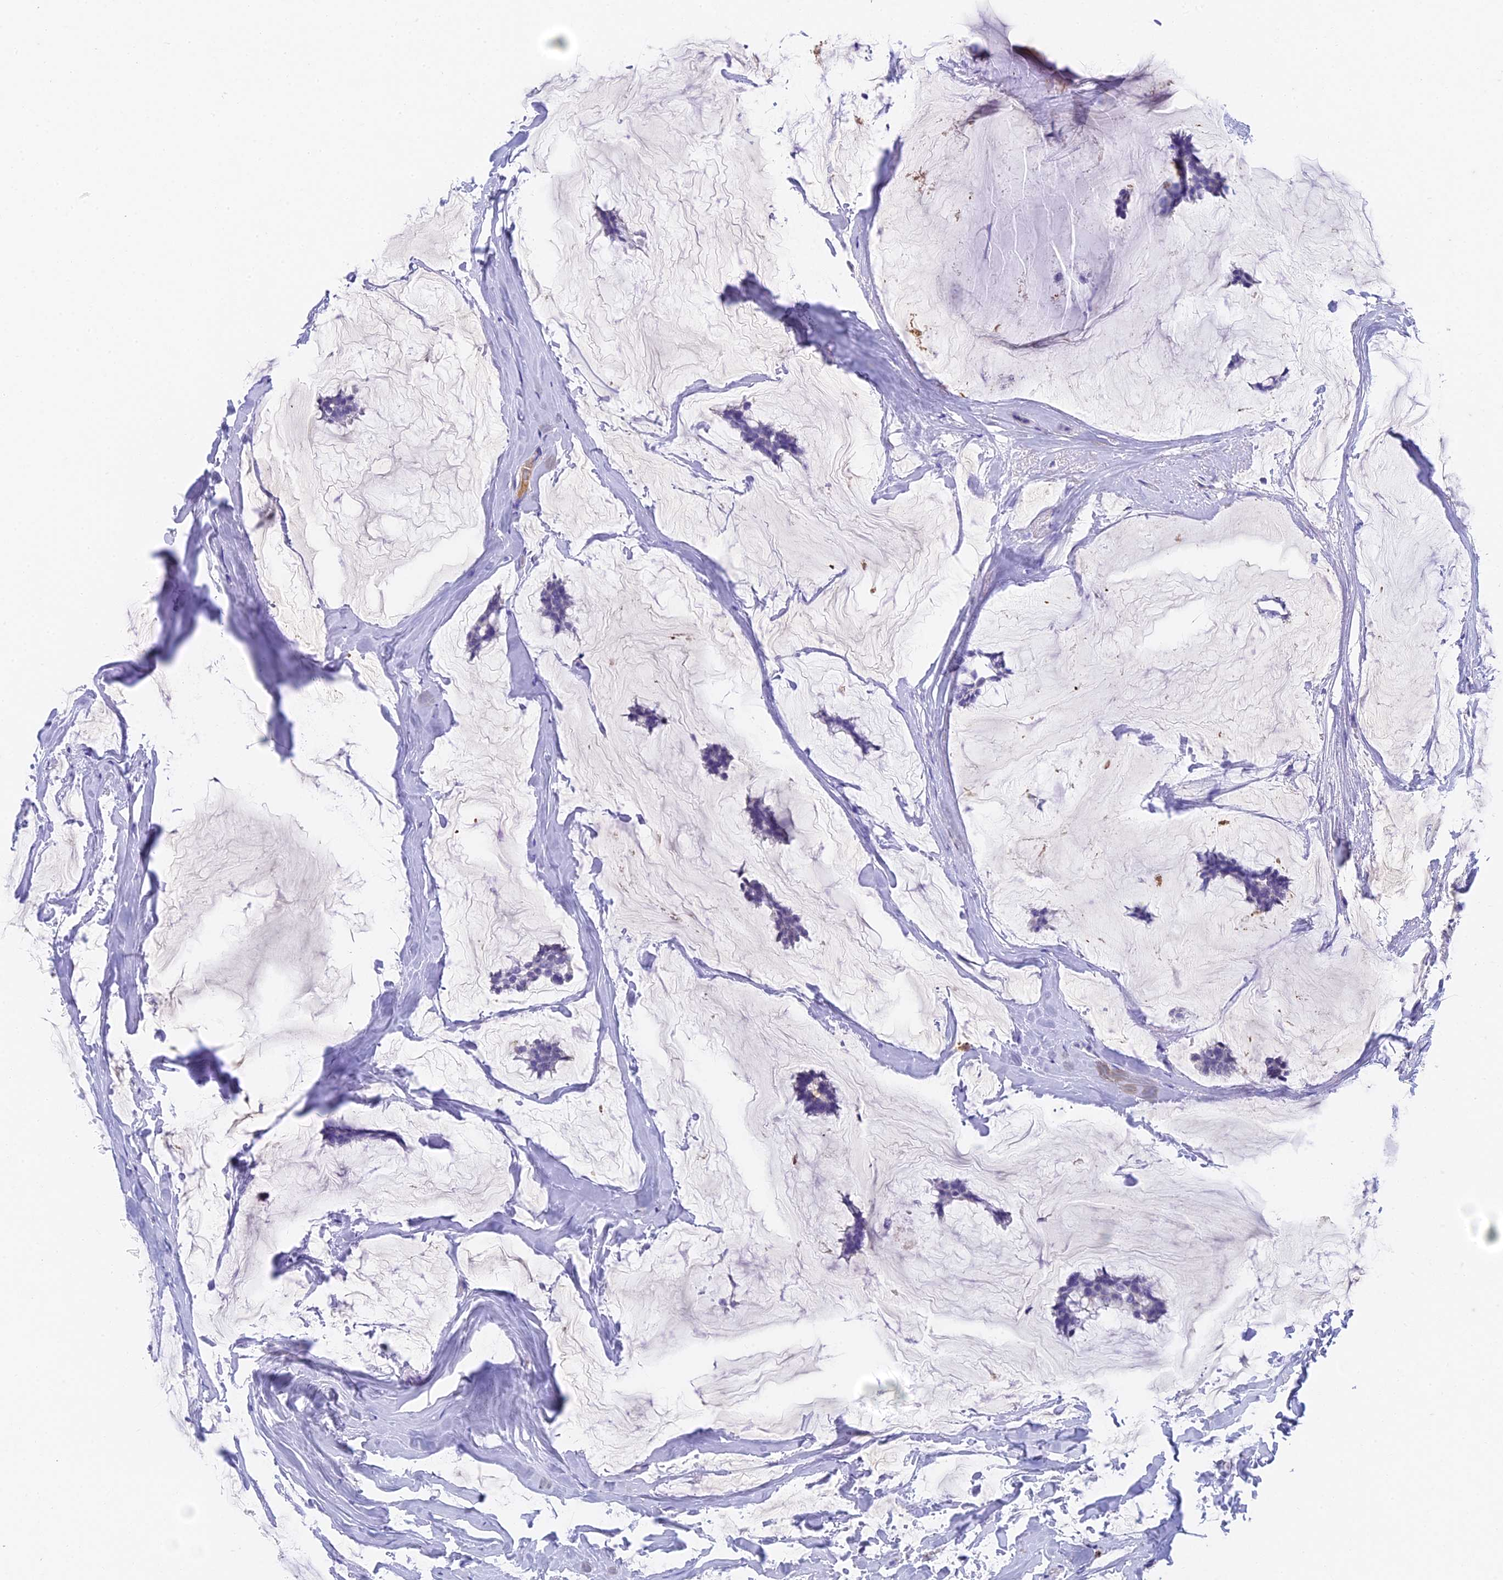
{"staining": {"intensity": "moderate", "quantity": "<25%", "location": "nuclear"}, "tissue": "breast cancer", "cell_type": "Tumor cells", "image_type": "cancer", "snomed": [{"axis": "morphology", "description": "Duct carcinoma"}, {"axis": "topography", "description": "Breast"}], "caption": "Immunohistochemical staining of breast invasive ductal carcinoma shows moderate nuclear protein positivity in about <25% of tumor cells.", "gene": "ADAMTS13", "patient": {"sex": "female", "age": 93}}